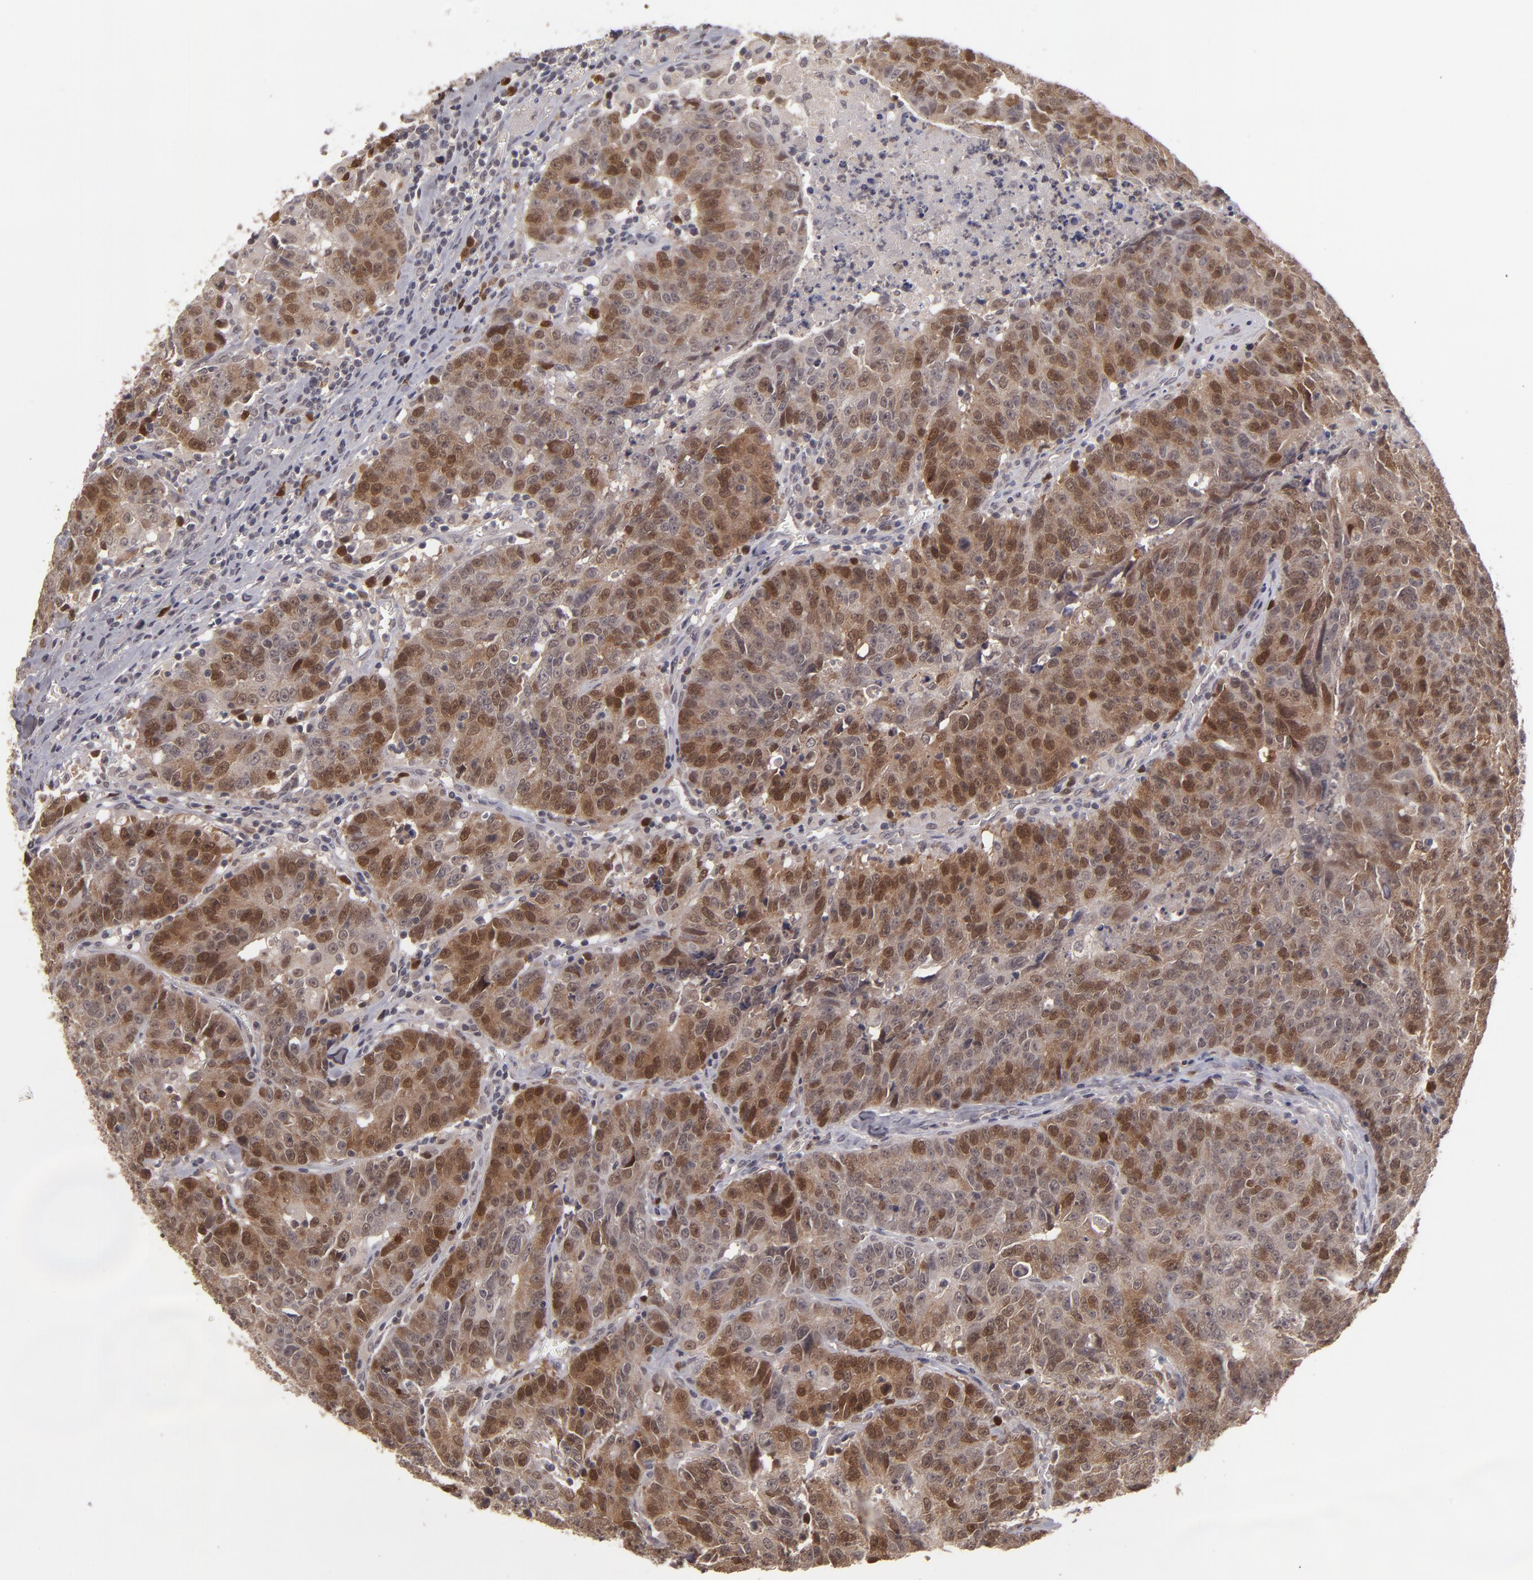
{"staining": {"intensity": "moderate", "quantity": ">75%", "location": "cytoplasmic/membranous"}, "tissue": "colorectal cancer", "cell_type": "Tumor cells", "image_type": "cancer", "snomed": [{"axis": "morphology", "description": "Adenocarcinoma, NOS"}, {"axis": "topography", "description": "Colon"}], "caption": "IHC histopathology image of human adenocarcinoma (colorectal) stained for a protein (brown), which shows medium levels of moderate cytoplasmic/membranous expression in about >75% of tumor cells.", "gene": "TYMS", "patient": {"sex": "female", "age": 53}}